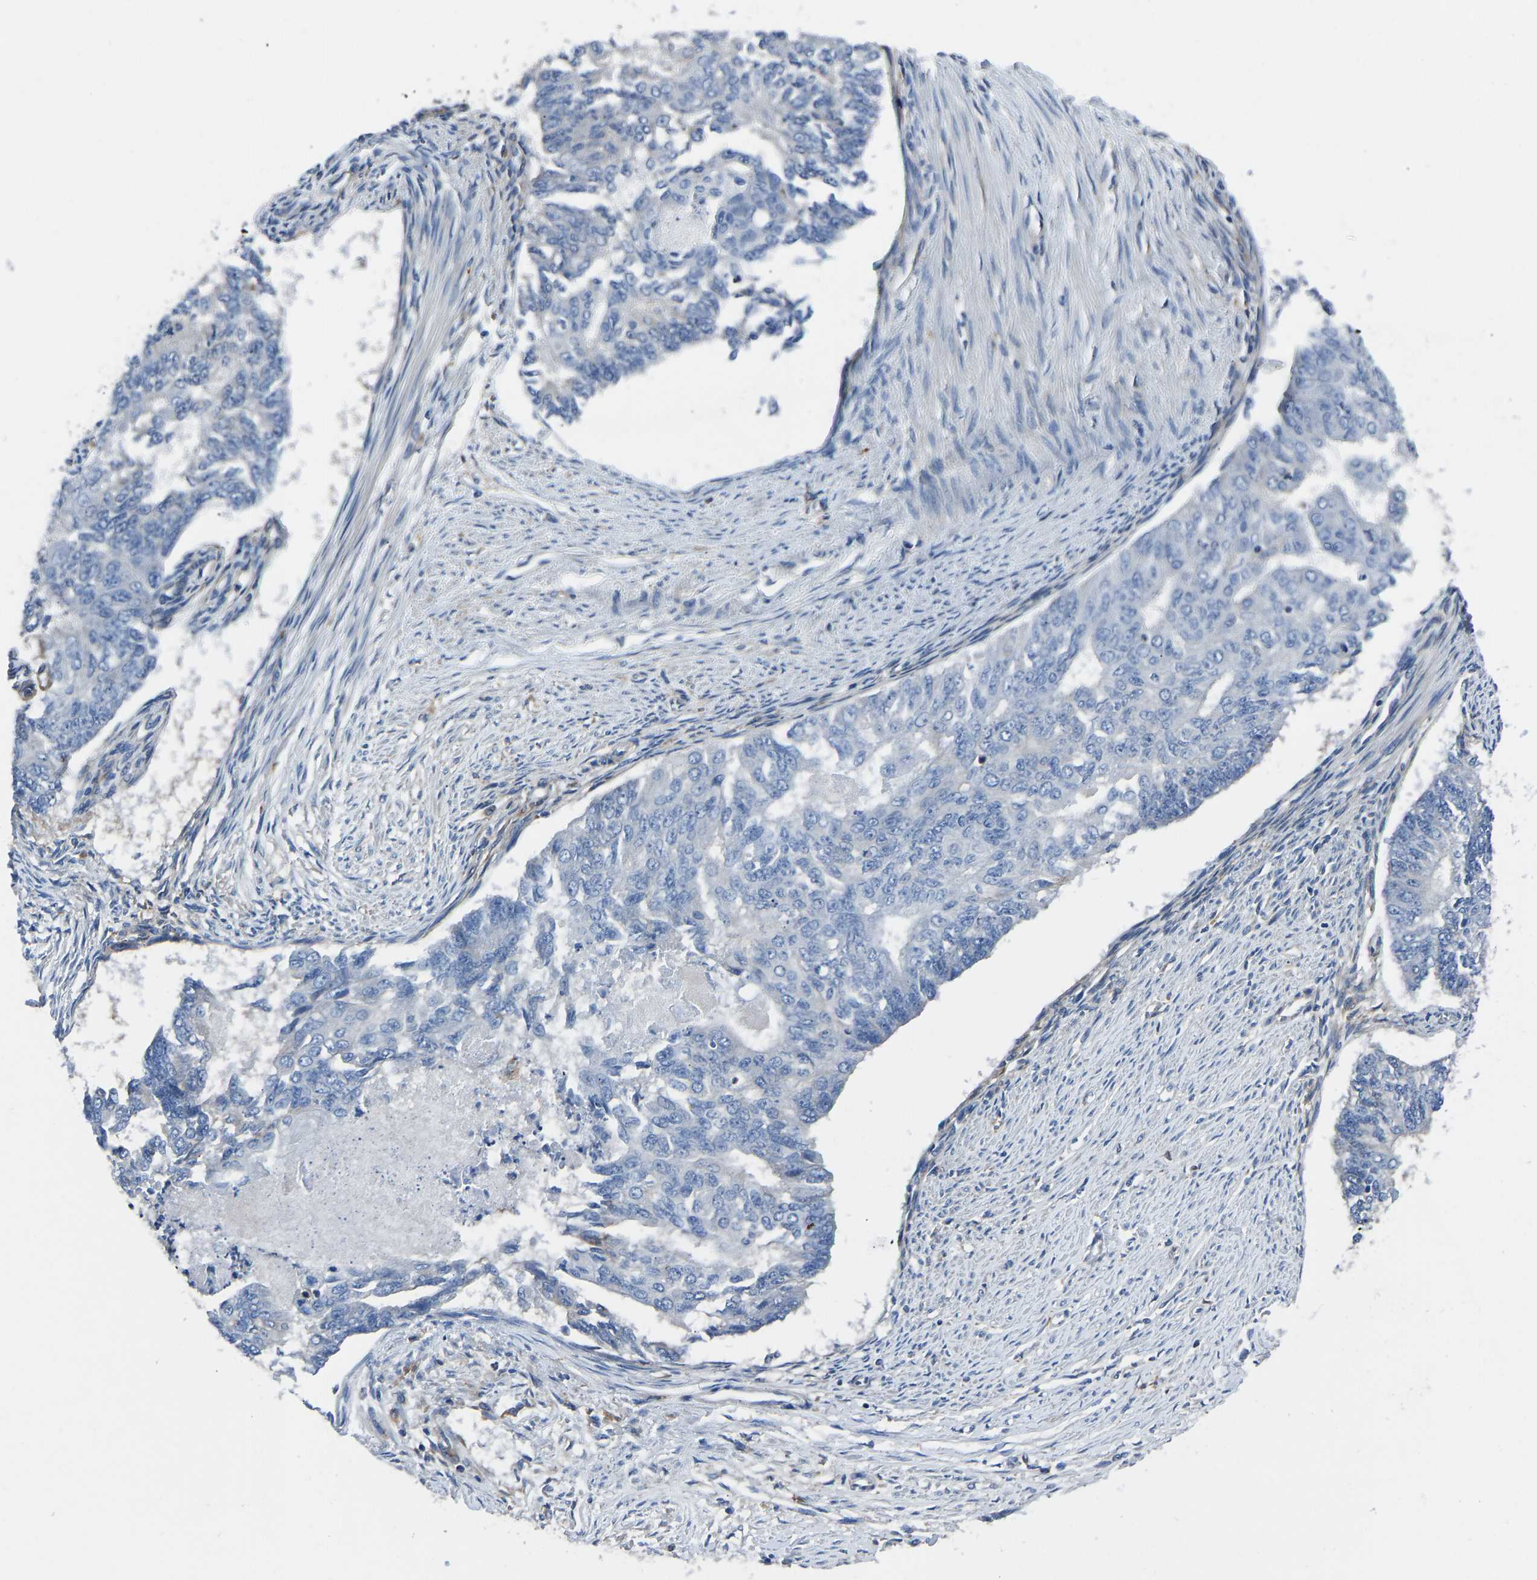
{"staining": {"intensity": "negative", "quantity": "none", "location": "none"}, "tissue": "endometrial cancer", "cell_type": "Tumor cells", "image_type": "cancer", "snomed": [{"axis": "morphology", "description": "Adenocarcinoma, NOS"}, {"axis": "topography", "description": "Endometrium"}], "caption": "Endometrial adenocarcinoma was stained to show a protein in brown. There is no significant expression in tumor cells.", "gene": "PRKAR1A", "patient": {"sex": "female", "age": 32}}